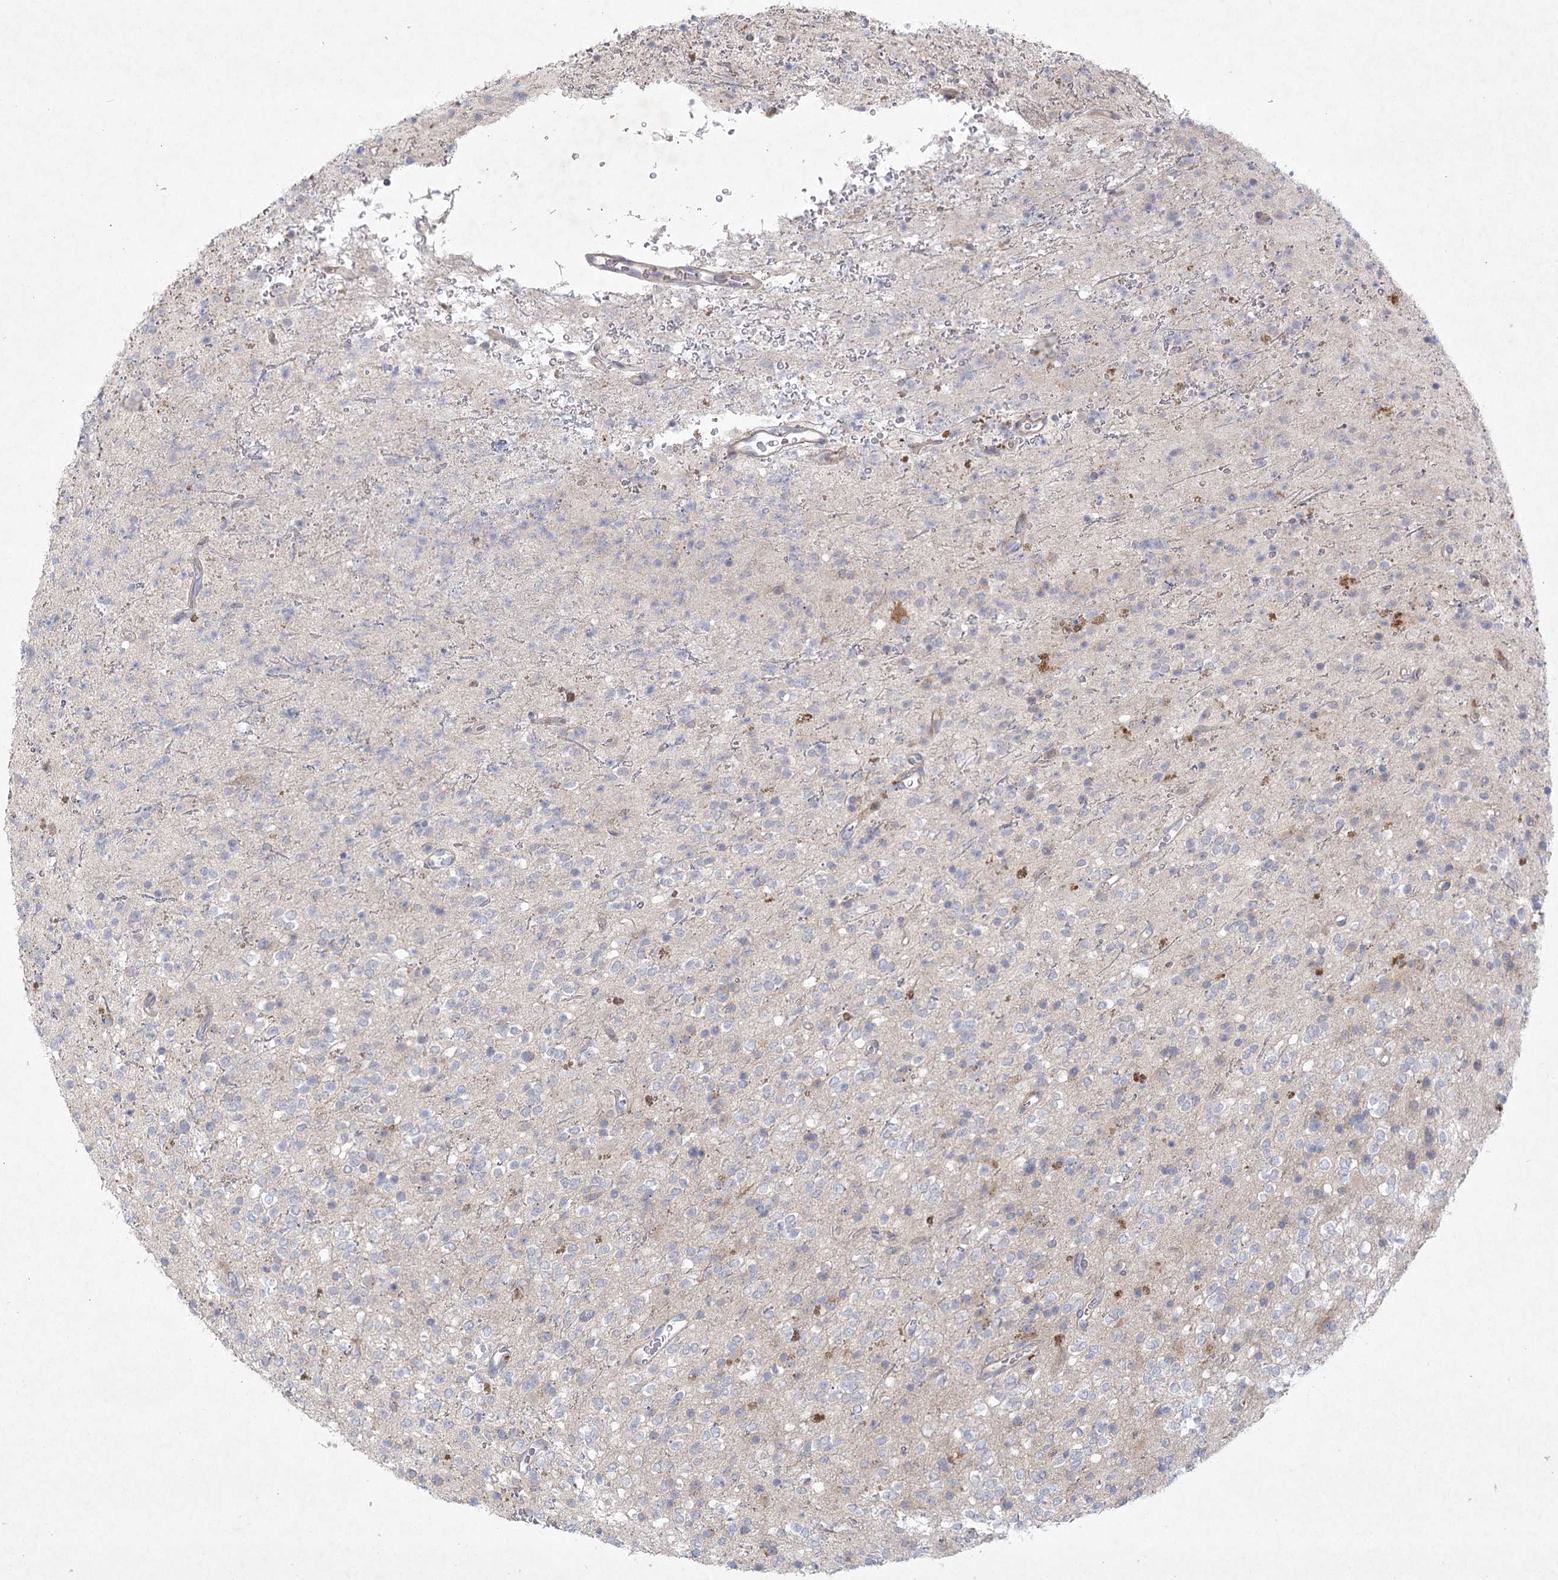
{"staining": {"intensity": "negative", "quantity": "none", "location": "none"}, "tissue": "glioma", "cell_type": "Tumor cells", "image_type": "cancer", "snomed": [{"axis": "morphology", "description": "Glioma, malignant, High grade"}, {"axis": "topography", "description": "Brain"}], "caption": "IHC image of human glioma stained for a protein (brown), which reveals no expression in tumor cells. (DAB (3,3'-diaminobenzidine) IHC, high magnification).", "gene": "FAM110C", "patient": {"sex": "male", "age": 34}}